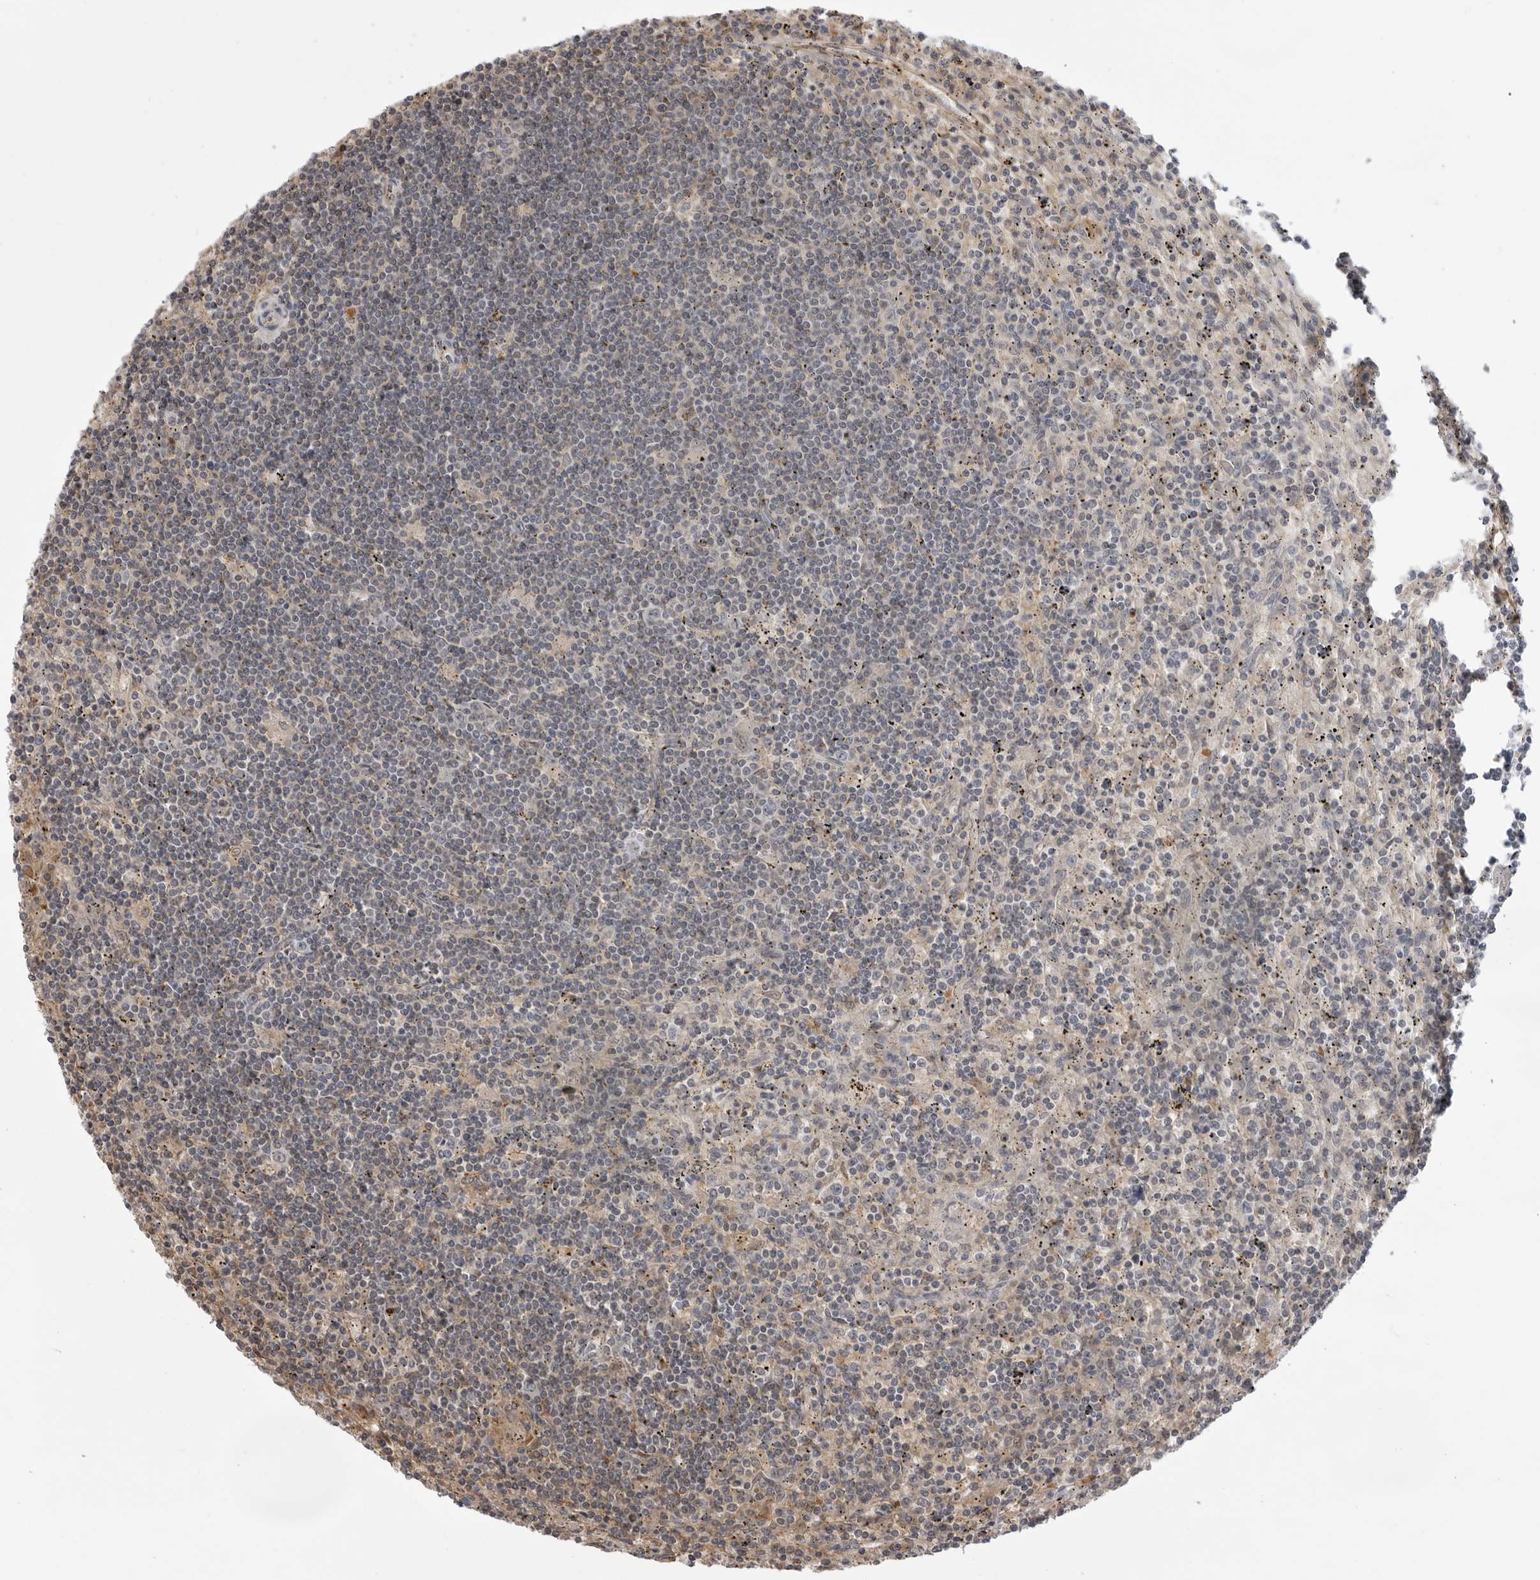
{"staining": {"intensity": "negative", "quantity": "none", "location": "none"}, "tissue": "lymphoma", "cell_type": "Tumor cells", "image_type": "cancer", "snomed": [{"axis": "morphology", "description": "Malignant lymphoma, non-Hodgkin's type, Low grade"}, {"axis": "topography", "description": "Spleen"}], "caption": "Immunohistochemical staining of low-grade malignant lymphoma, non-Hodgkin's type demonstrates no significant staining in tumor cells.", "gene": "PLEKHF2", "patient": {"sex": "male", "age": 76}}